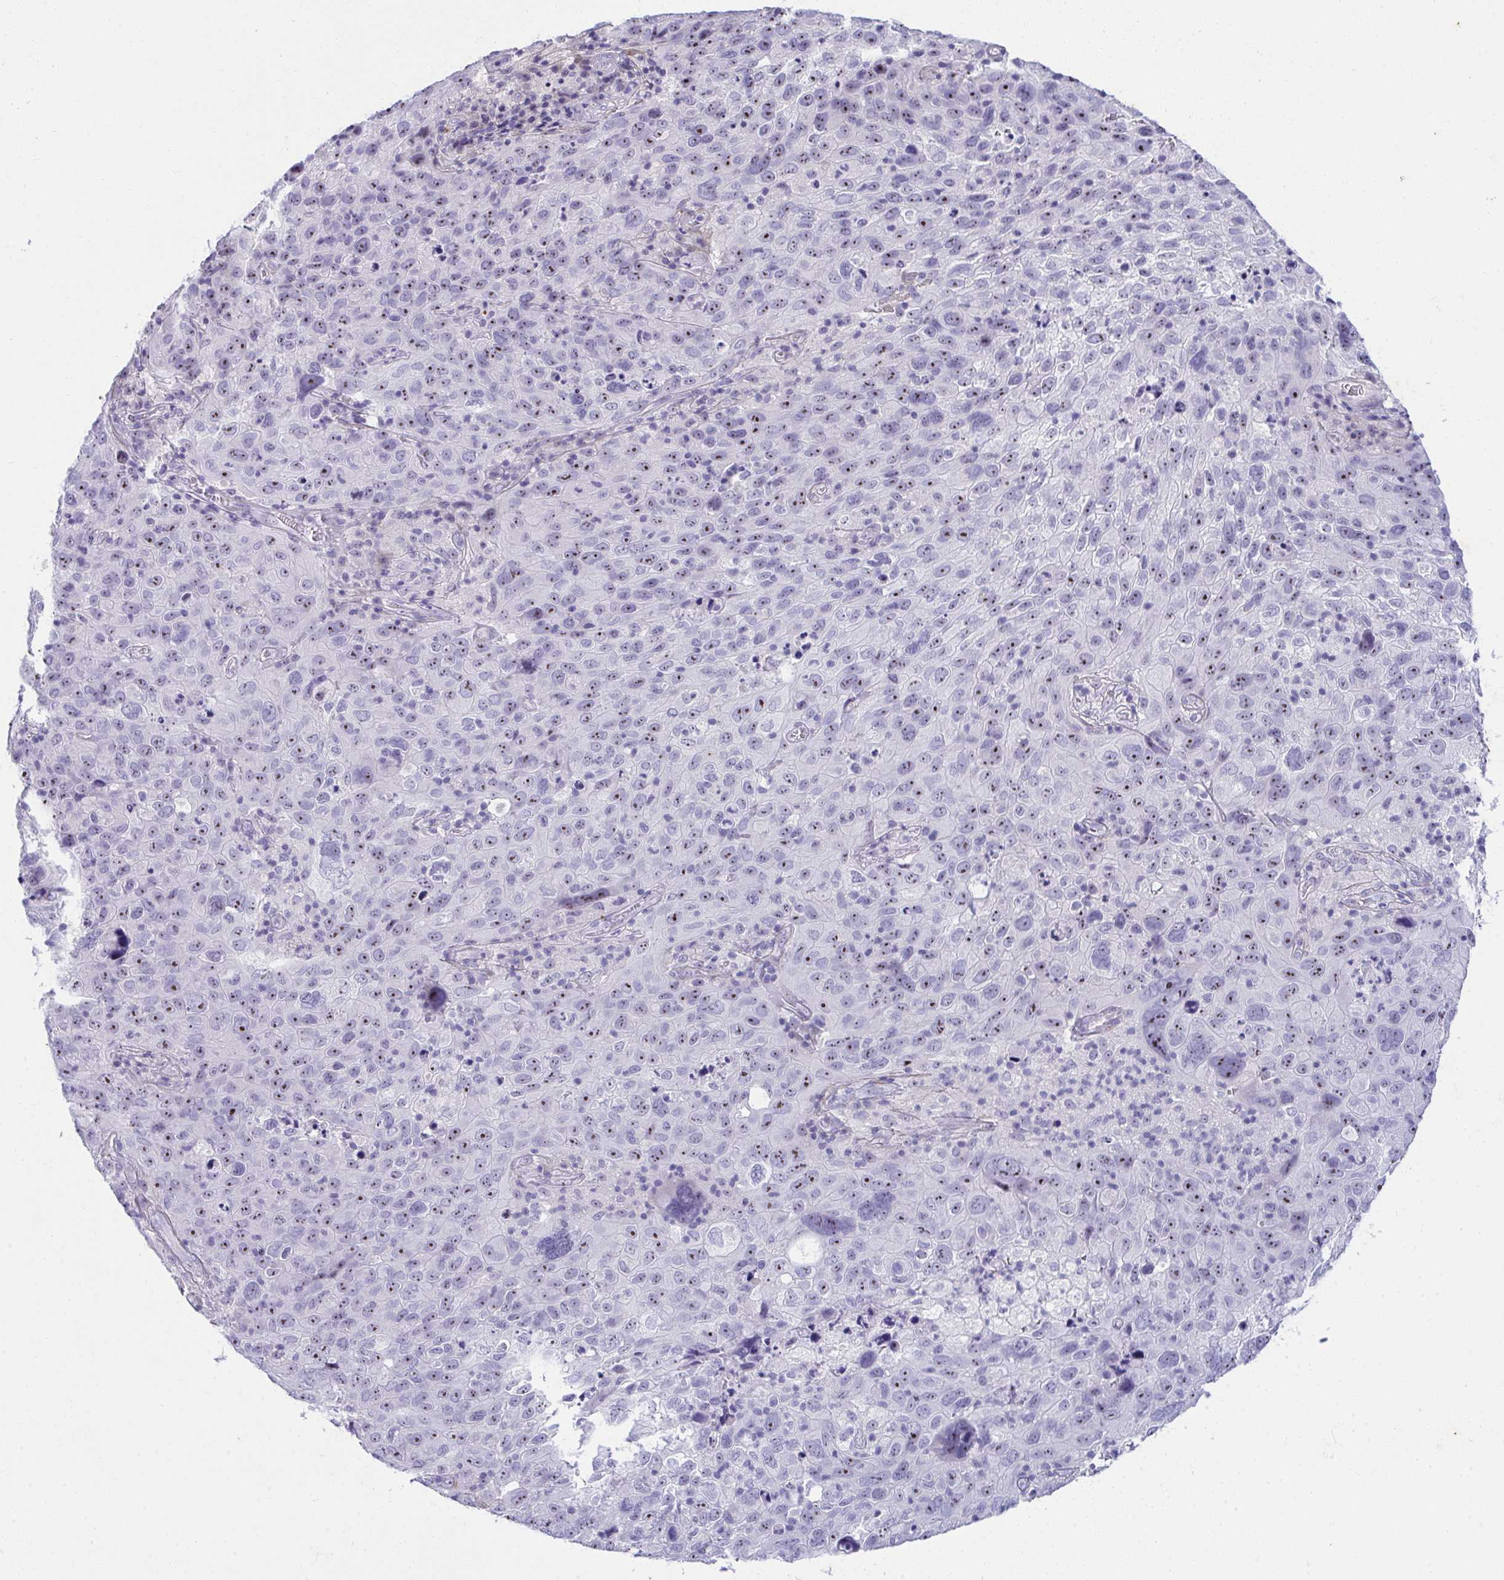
{"staining": {"intensity": "moderate", "quantity": ">75%", "location": "nuclear"}, "tissue": "cervical cancer", "cell_type": "Tumor cells", "image_type": "cancer", "snomed": [{"axis": "morphology", "description": "Squamous cell carcinoma, NOS"}, {"axis": "topography", "description": "Cervix"}], "caption": "Cervical cancer (squamous cell carcinoma) was stained to show a protein in brown. There is medium levels of moderate nuclear expression in about >75% of tumor cells.", "gene": "LHFPL6", "patient": {"sex": "female", "age": 44}}